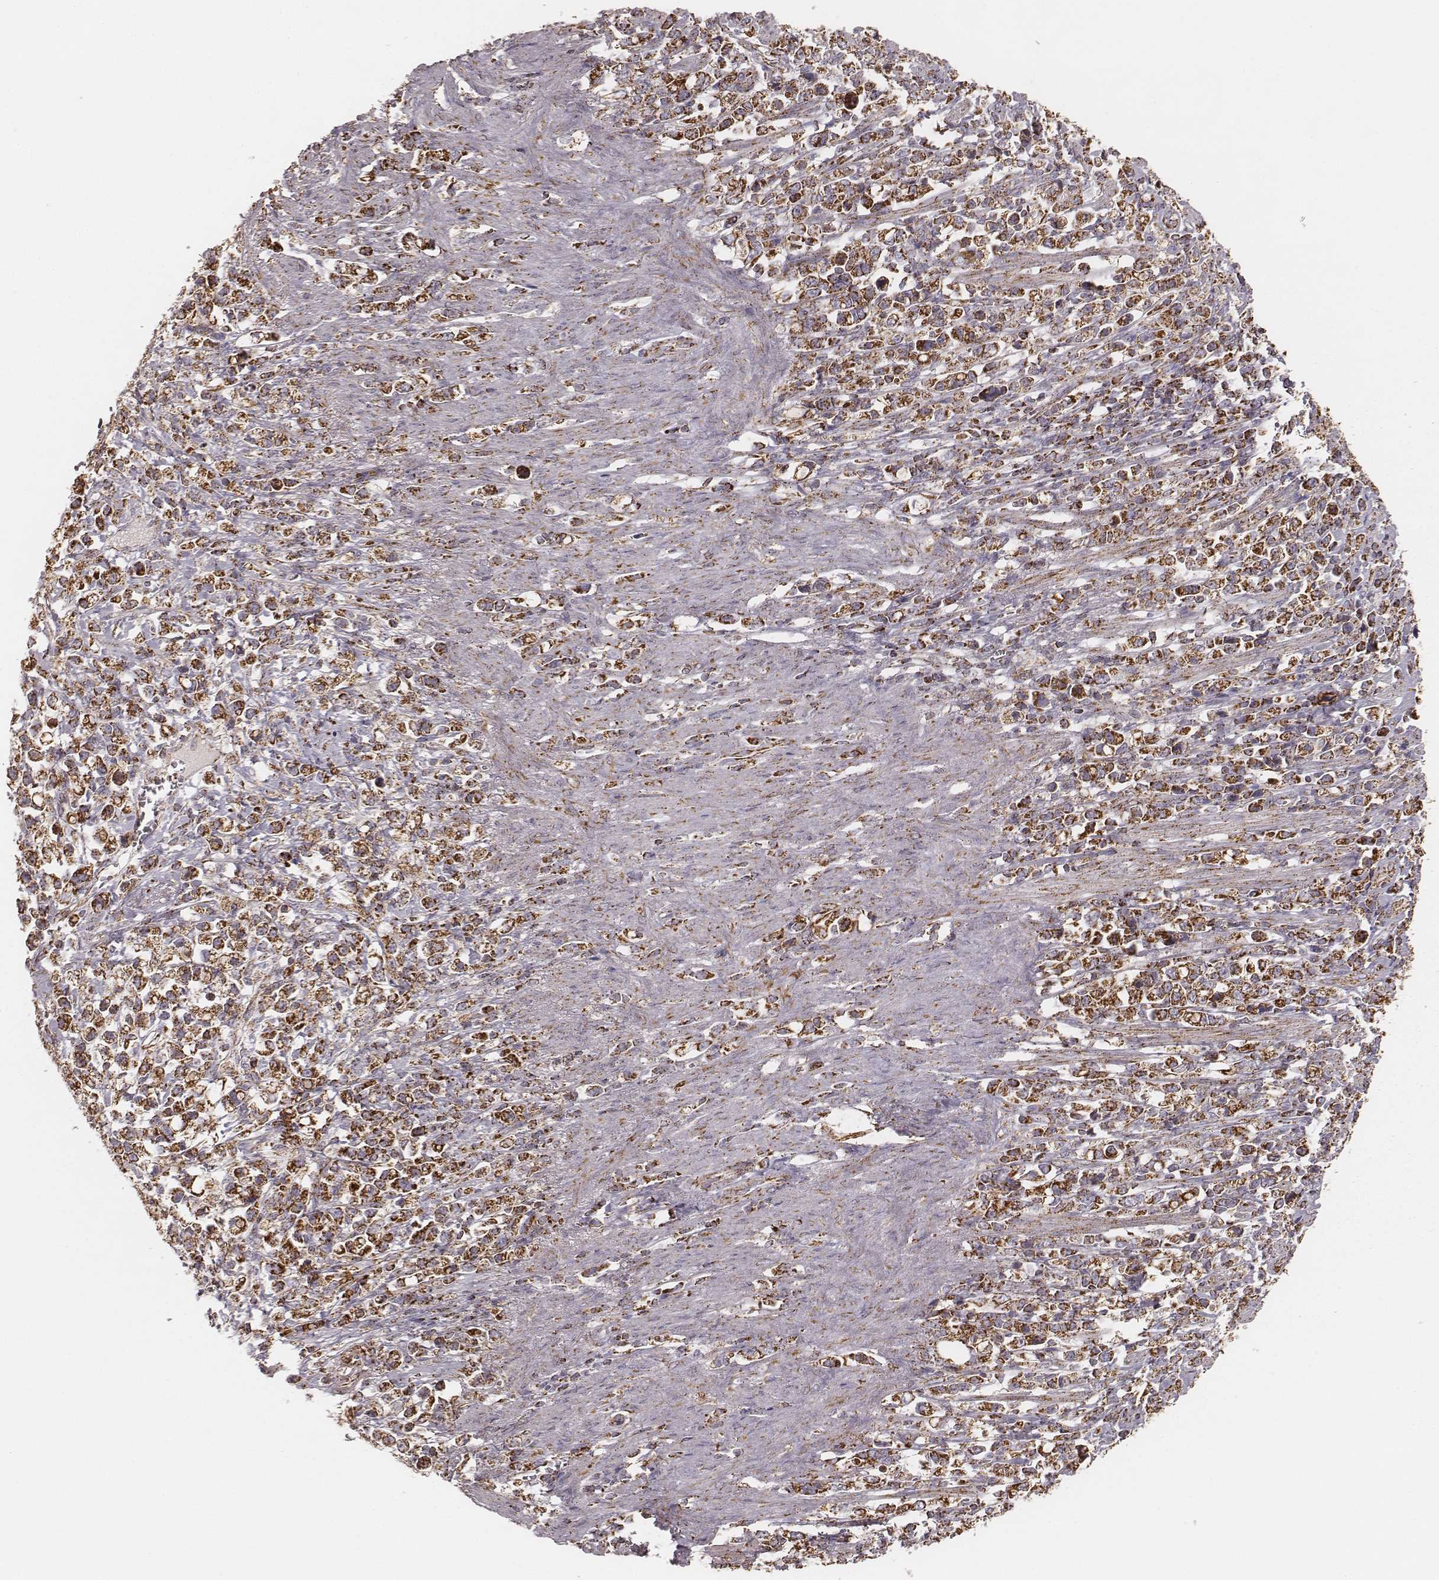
{"staining": {"intensity": "strong", "quantity": ">75%", "location": "cytoplasmic/membranous"}, "tissue": "stomach cancer", "cell_type": "Tumor cells", "image_type": "cancer", "snomed": [{"axis": "morphology", "description": "Adenocarcinoma, NOS"}, {"axis": "topography", "description": "Stomach"}], "caption": "Human stomach cancer (adenocarcinoma) stained with a protein marker exhibits strong staining in tumor cells.", "gene": "CS", "patient": {"sex": "male", "age": 63}}